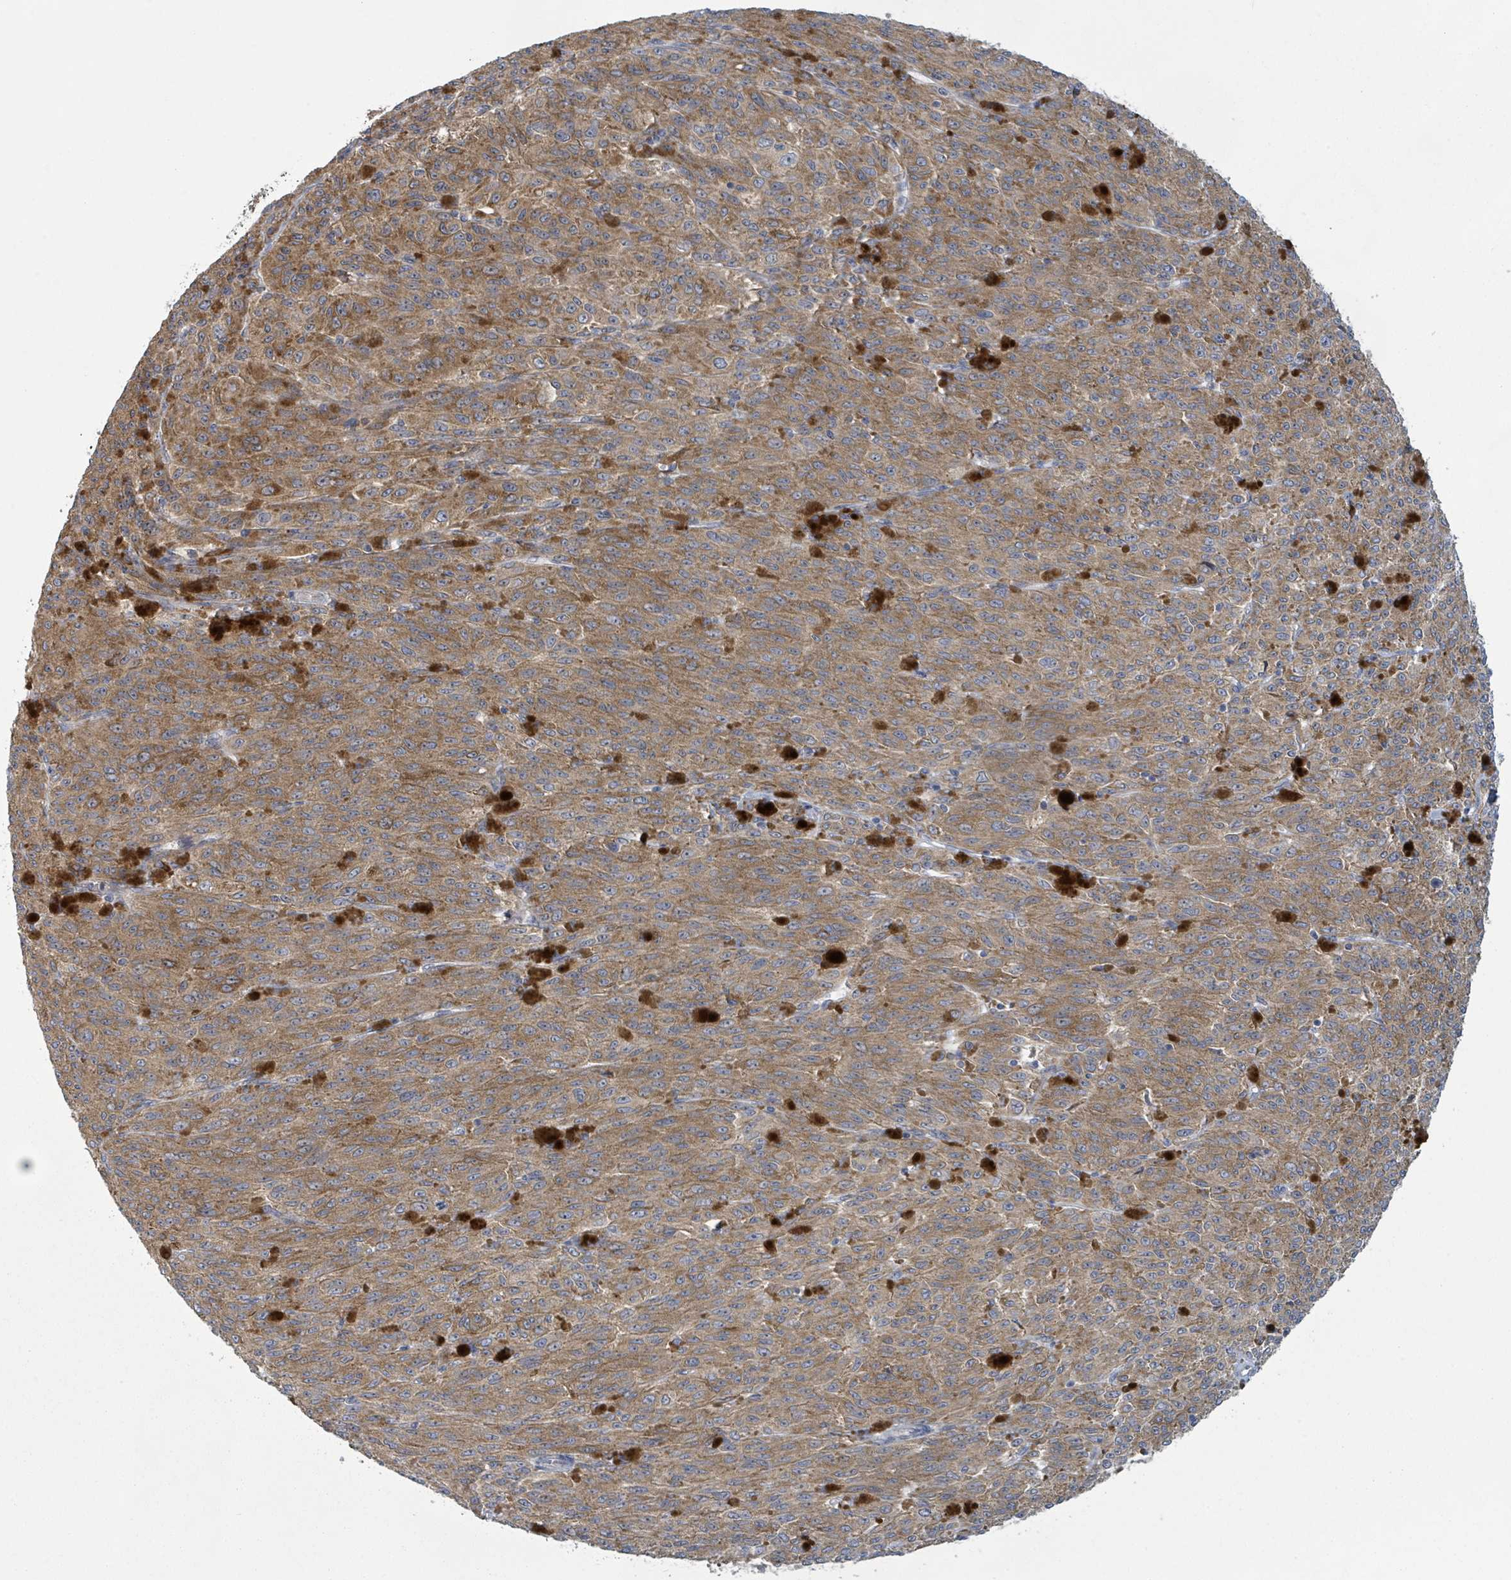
{"staining": {"intensity": "moderate", "quantity": ">75%", "location": "cytoplasmic/membranous"}, "tissue": "melanoma", "cell_type": "Tumor cells", "image_type": "cancer", "snomed": [{"axis": "morphology", "description": "Malignant melanoma, NOS"}, {"axis": "topography", "description": "Skin"}], "caption": "Immunohistochemical staining of melanoma shows medium levels of moderate cytoplasmic/membranous expression in about >75% of tumor cells.", "gene": "ATP13A1", "patient": {"sex": "female", "age": 52}}